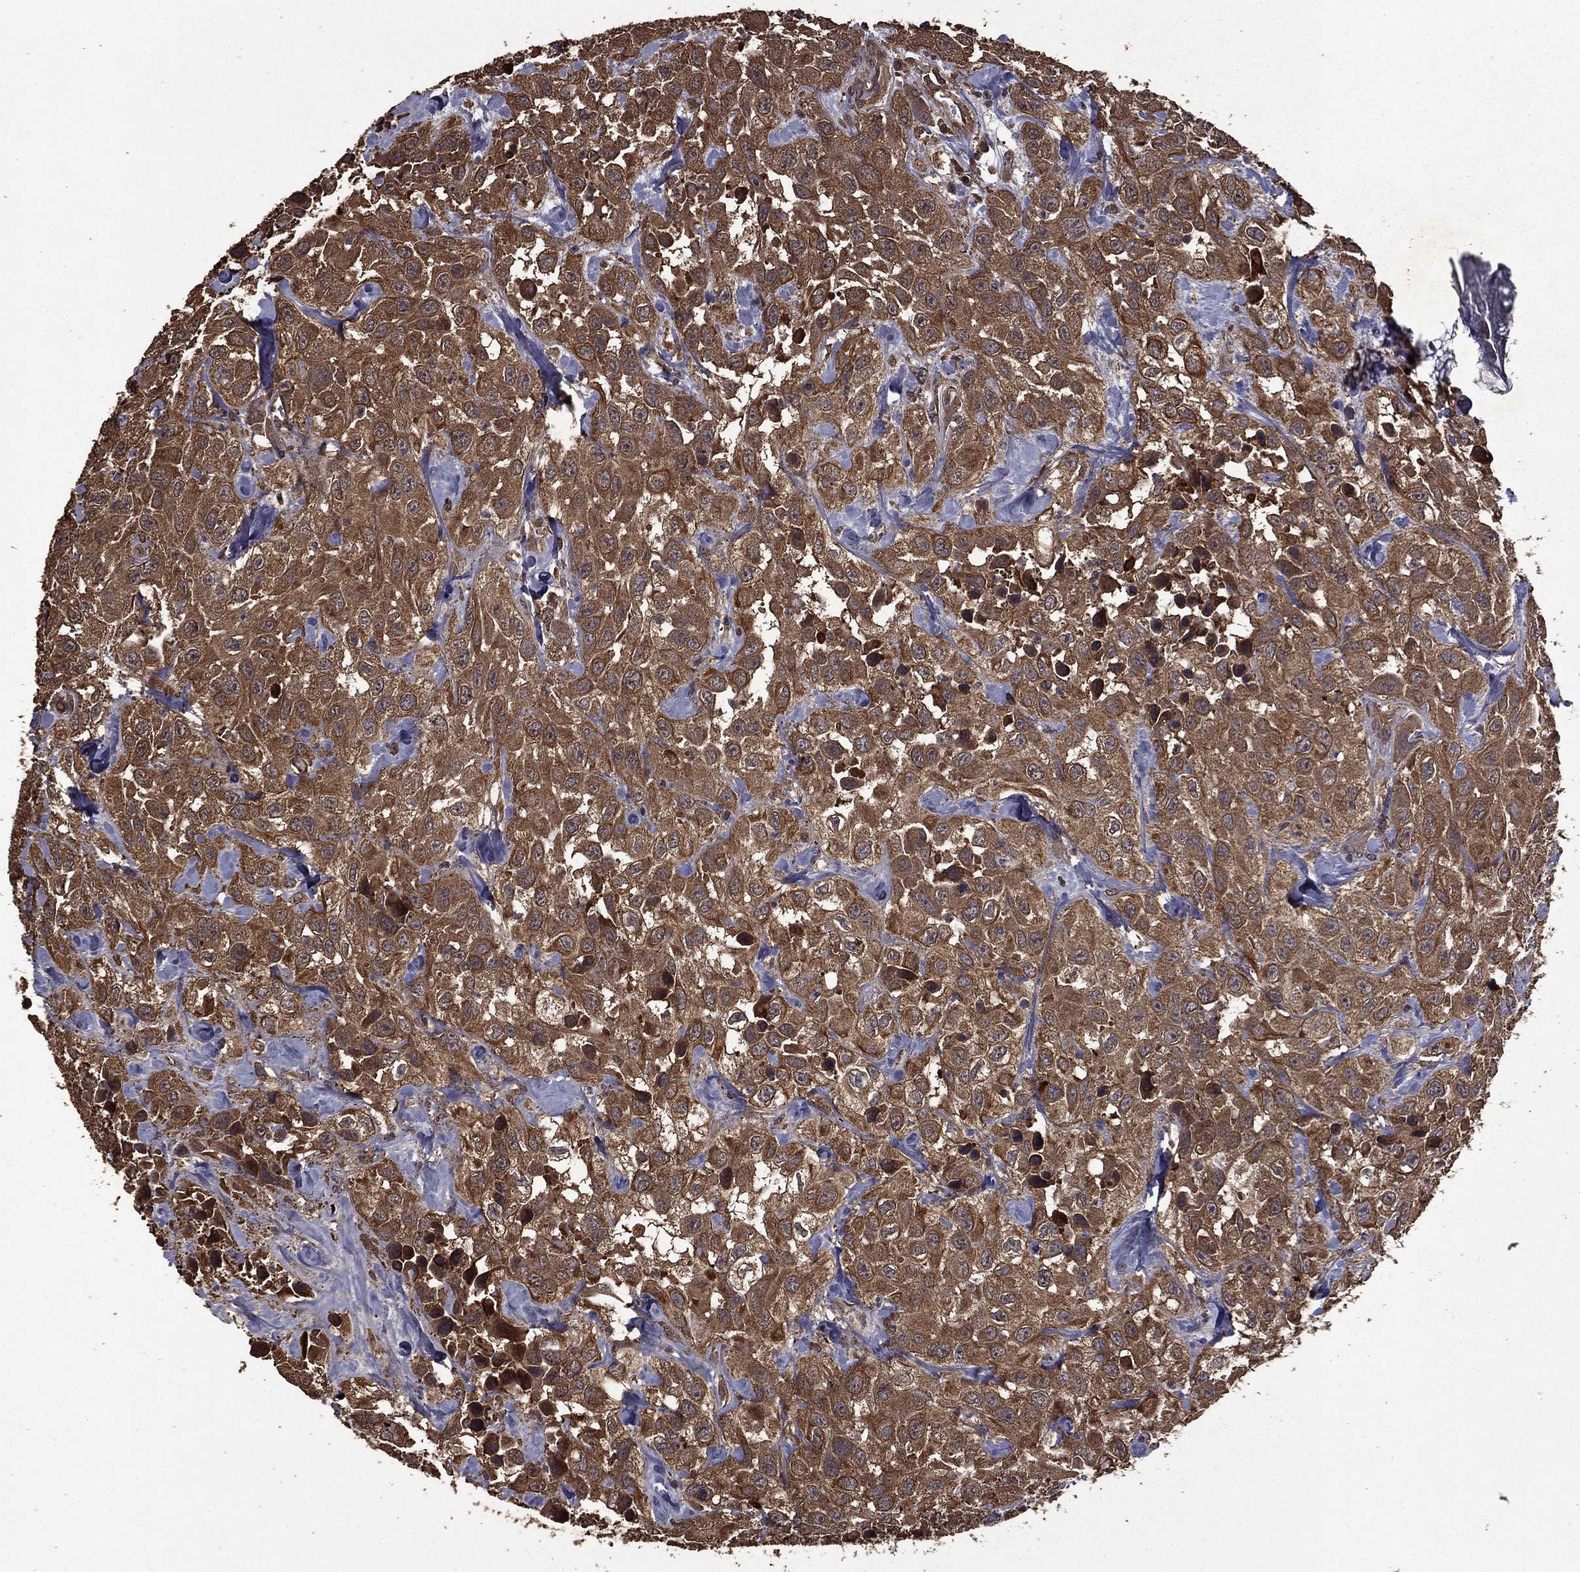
{"staining": {"intensity": "moderate", "quantity": ">75%", "location": "cytoplasmic/membranous"}, "tissue": "urothelial cancer", "cell_type": "Tumor cells", "image_type": "cancer", "snomed": [{"axis": "morphology", "description": "Urothelial carcinoma, High grade"}, {"axis": "topography", "description": "Urinary bladder"}], "caption": "Urothelial carcinoma (high-grade) was stained to show a protein in brown. There is medium levels of moderate cytoplasmic/membranous positivity in about >75% of tumor cells. The protein of interest is stained brown, and the nuclei are stained in blue (DAB IHC with brightfield microscopy, high magnification).", "gene": "BIRC6", "patient": {"sex": "male", "age": 79}}